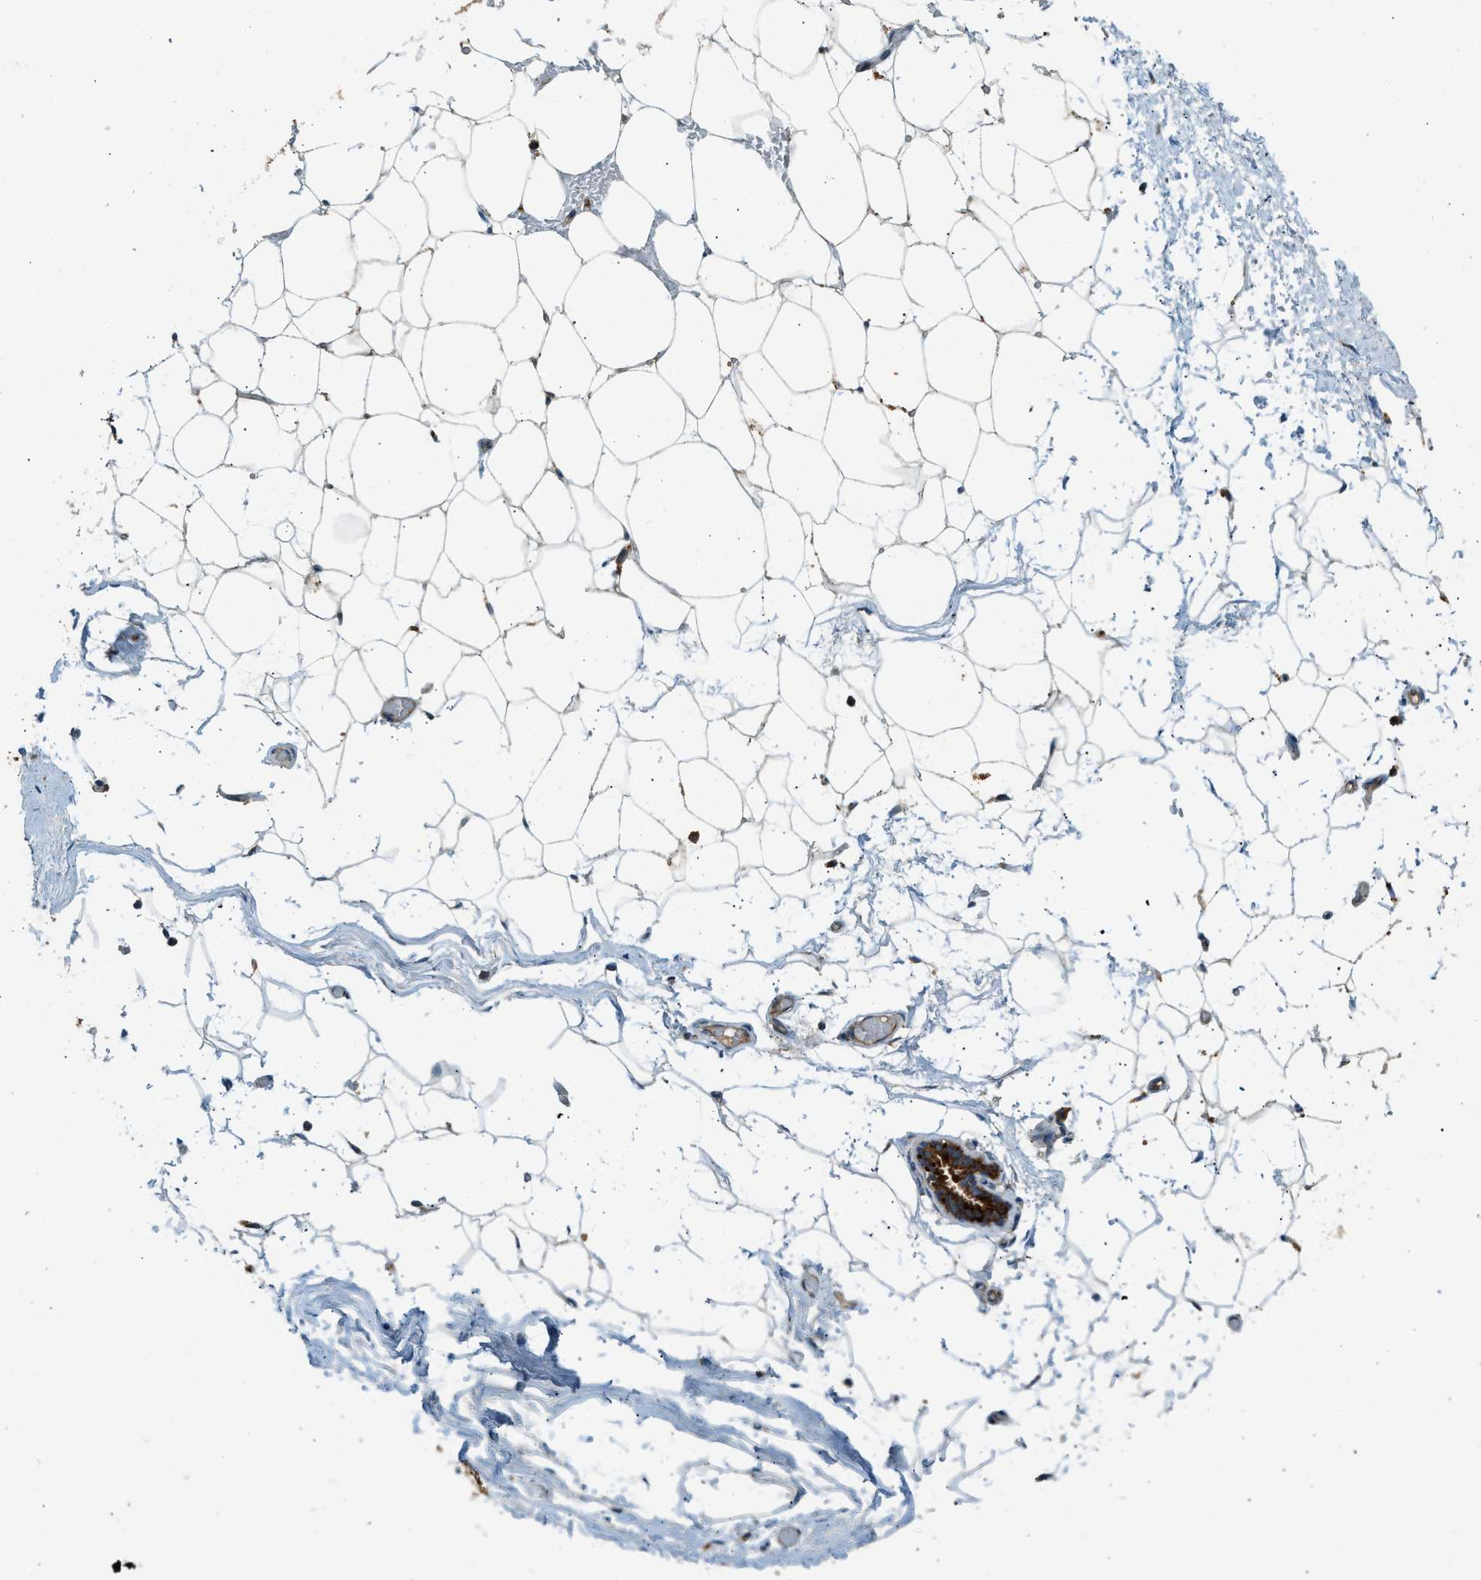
{"staining": {"intensity": "weak", "quantity": ">75%", "location": "cytoplasmic/membranous"}, "tissue": "adipose tissue", "cell_type": "Adipocytes", "image_type": "normal", "snomed": [{"axis": "morphology", "description": "Normal tissue, NOS"}, {"axis": "topography", "description": "Breast"}, {"axis": "topography", "description": "Soft tissue"}], "caption": "Immunohistochemistry (IHC) (DAB) staining of normal human adipose tissue shows weak cytoplasmic/membranous protein expression in approximately >75% of adipocytes.", "gene": "CTSB", "patient": {"sex": "female", "age": 75}}